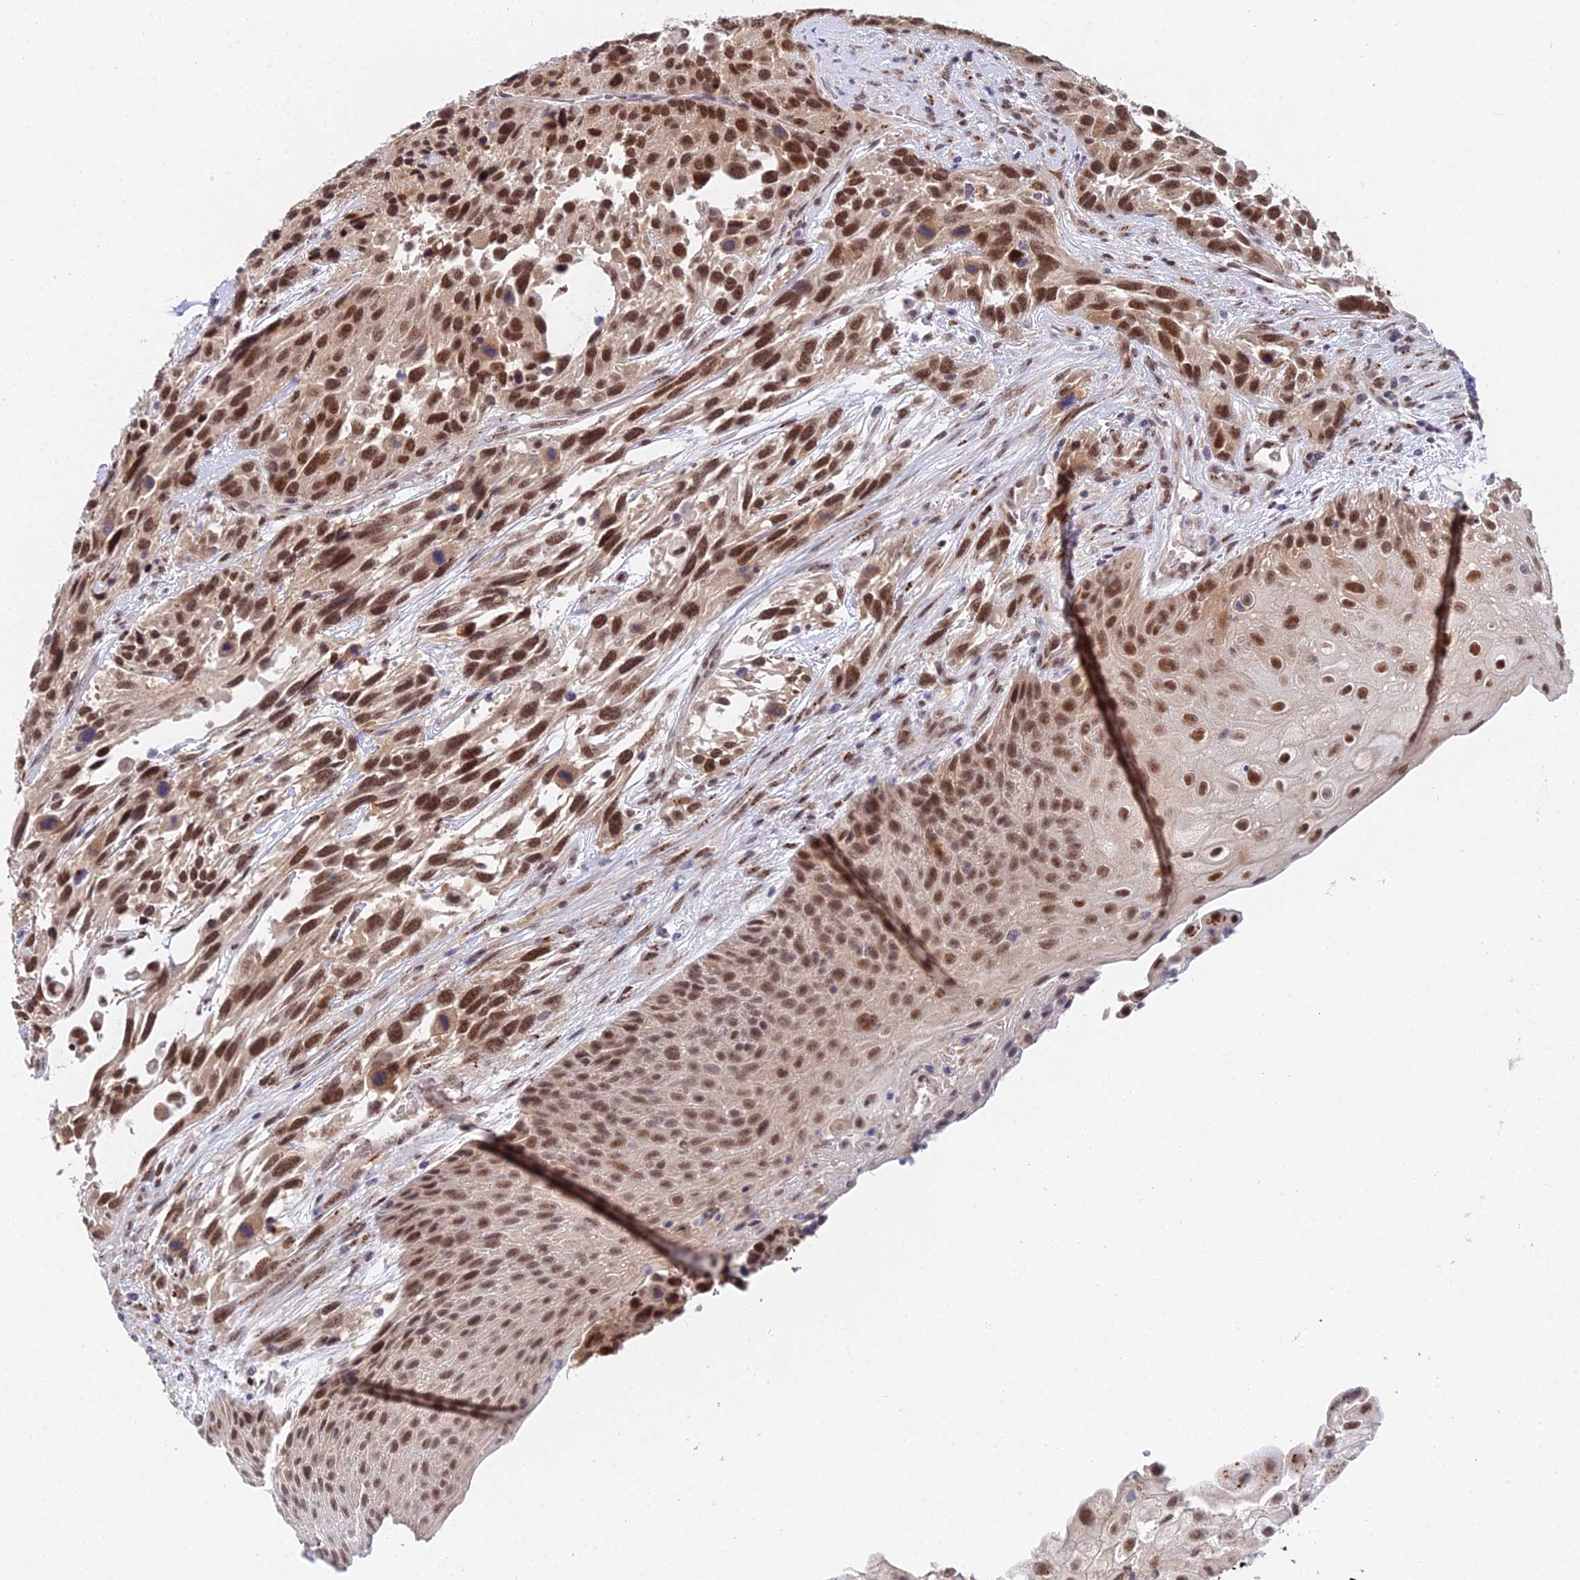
{"staining": {"intensity": "strong", "quantity": ">75%", "location": "nuclear"}, "tissue": "urothelial cancer", "cell_type": "Tumor cells", "image_type": "cancer", "snomed": [{"axis": "morphology", "description": "Urothelial carcinoma, High grade"}, {"axis": "topography", "description": "Urinary bladder"}], "caption": "High-magnification brightfield microscopy of urothelial cancer stained with DAB (brown) and counterstained with hematoxylin (blue). tumor cells exhibit strong nuclear expression is present in approximately>75% of cells.", "gene": "THOC3", "patient": {"sex": "female", "age": 70}}